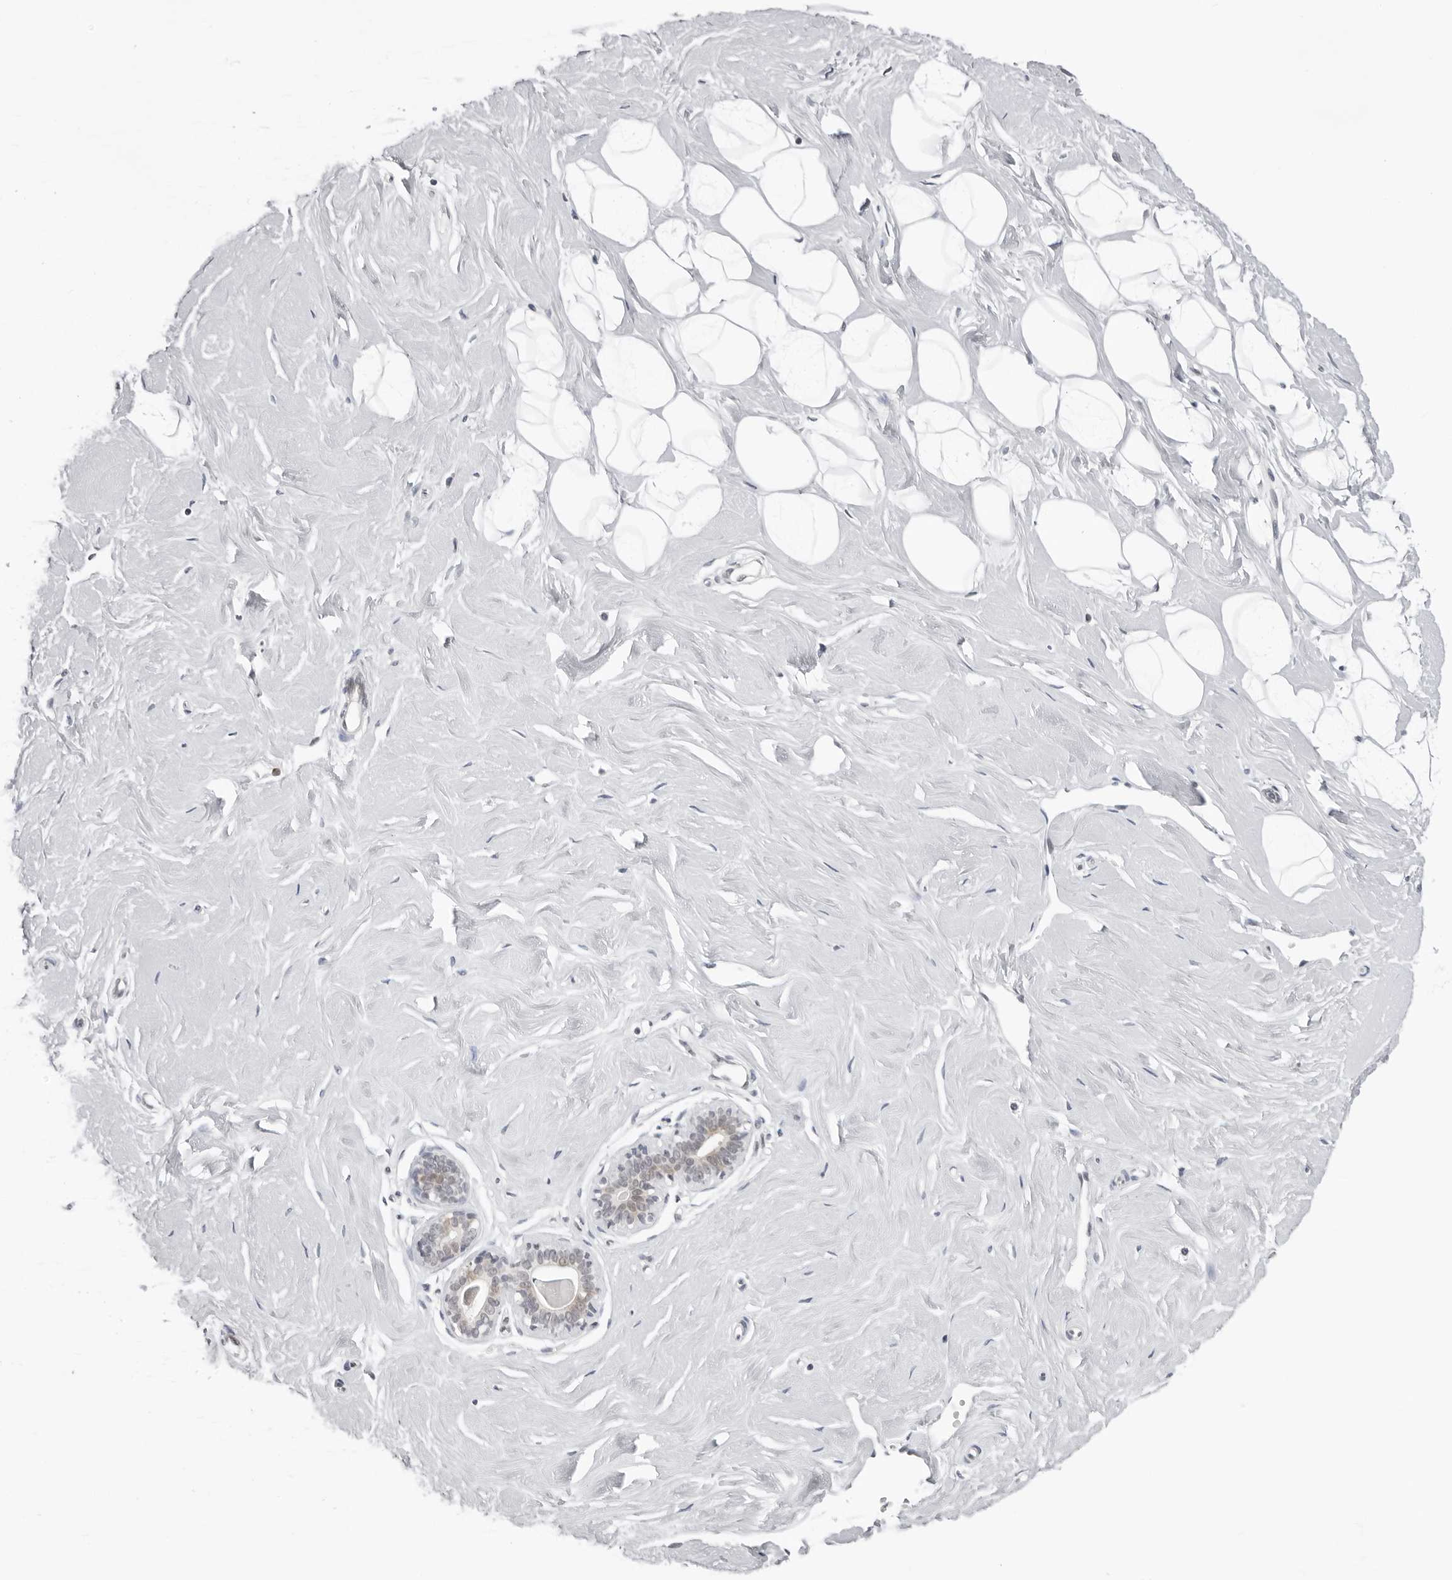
{"staining": {"intensity": "negative", "quantity": "none", "location": "none"}, "tissue": "breast", "cell_type": "Adipocytes", "image_type": "normal", "snomed": [{"axis": "morphology", "description": "Normal tissue, NOS"}, {"axis": "topography", "description": "Breast"}], "caption": "Adipocytes are negative for brown protein staining in benign breast. (DAB (3,3'-diaminobenzidine) immunohistochemistry (IHC) visualized using brightfield microscopy, high magnification).", "gene": "CASP7", "patient": {"sex": "female", "age": 23}}